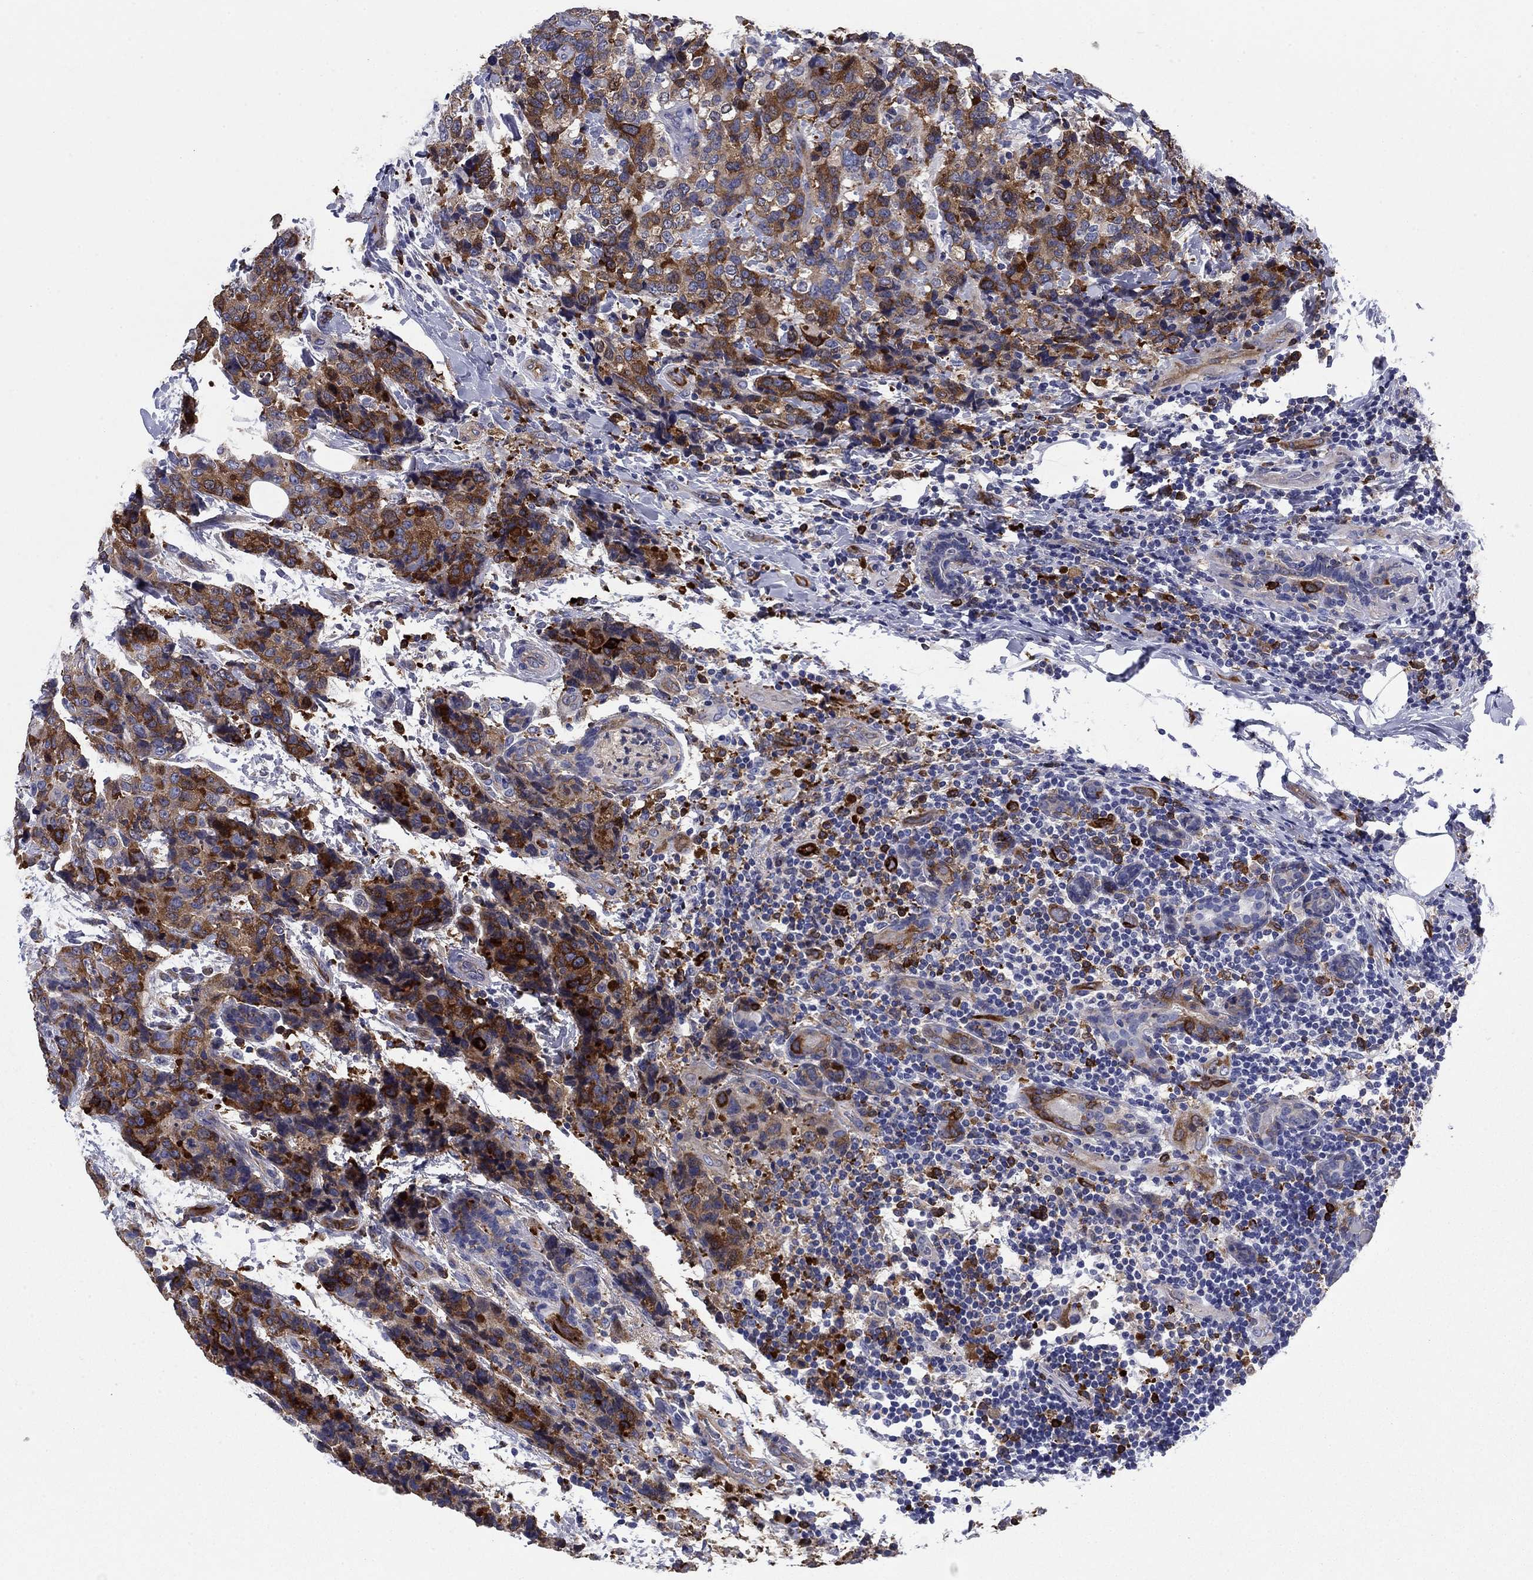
{"staining": {"intensity": "strong", "quantity": "25%-75%", "location": "cytoplasmic/membranous"}, "tissue": "breast cancer", "cell_type": "Tumor cells", "image_type": "cancer", "snomed": [{"axis": "morphology", "description": "Lobular carcinoma"}, {"axis": "topography", "description": "Breast"}], "caption": "Immunohistochemistry (IHC) photomicrograph of human breast cancer (lobular carcinoma) stained for a protein (brown), which shows high levels of strong cytoplasmic/membranous positivity in approximately 25%-75% of tumor cells.", "gene": "STMN1", "patient": {"sex": "female", "age": 59}}